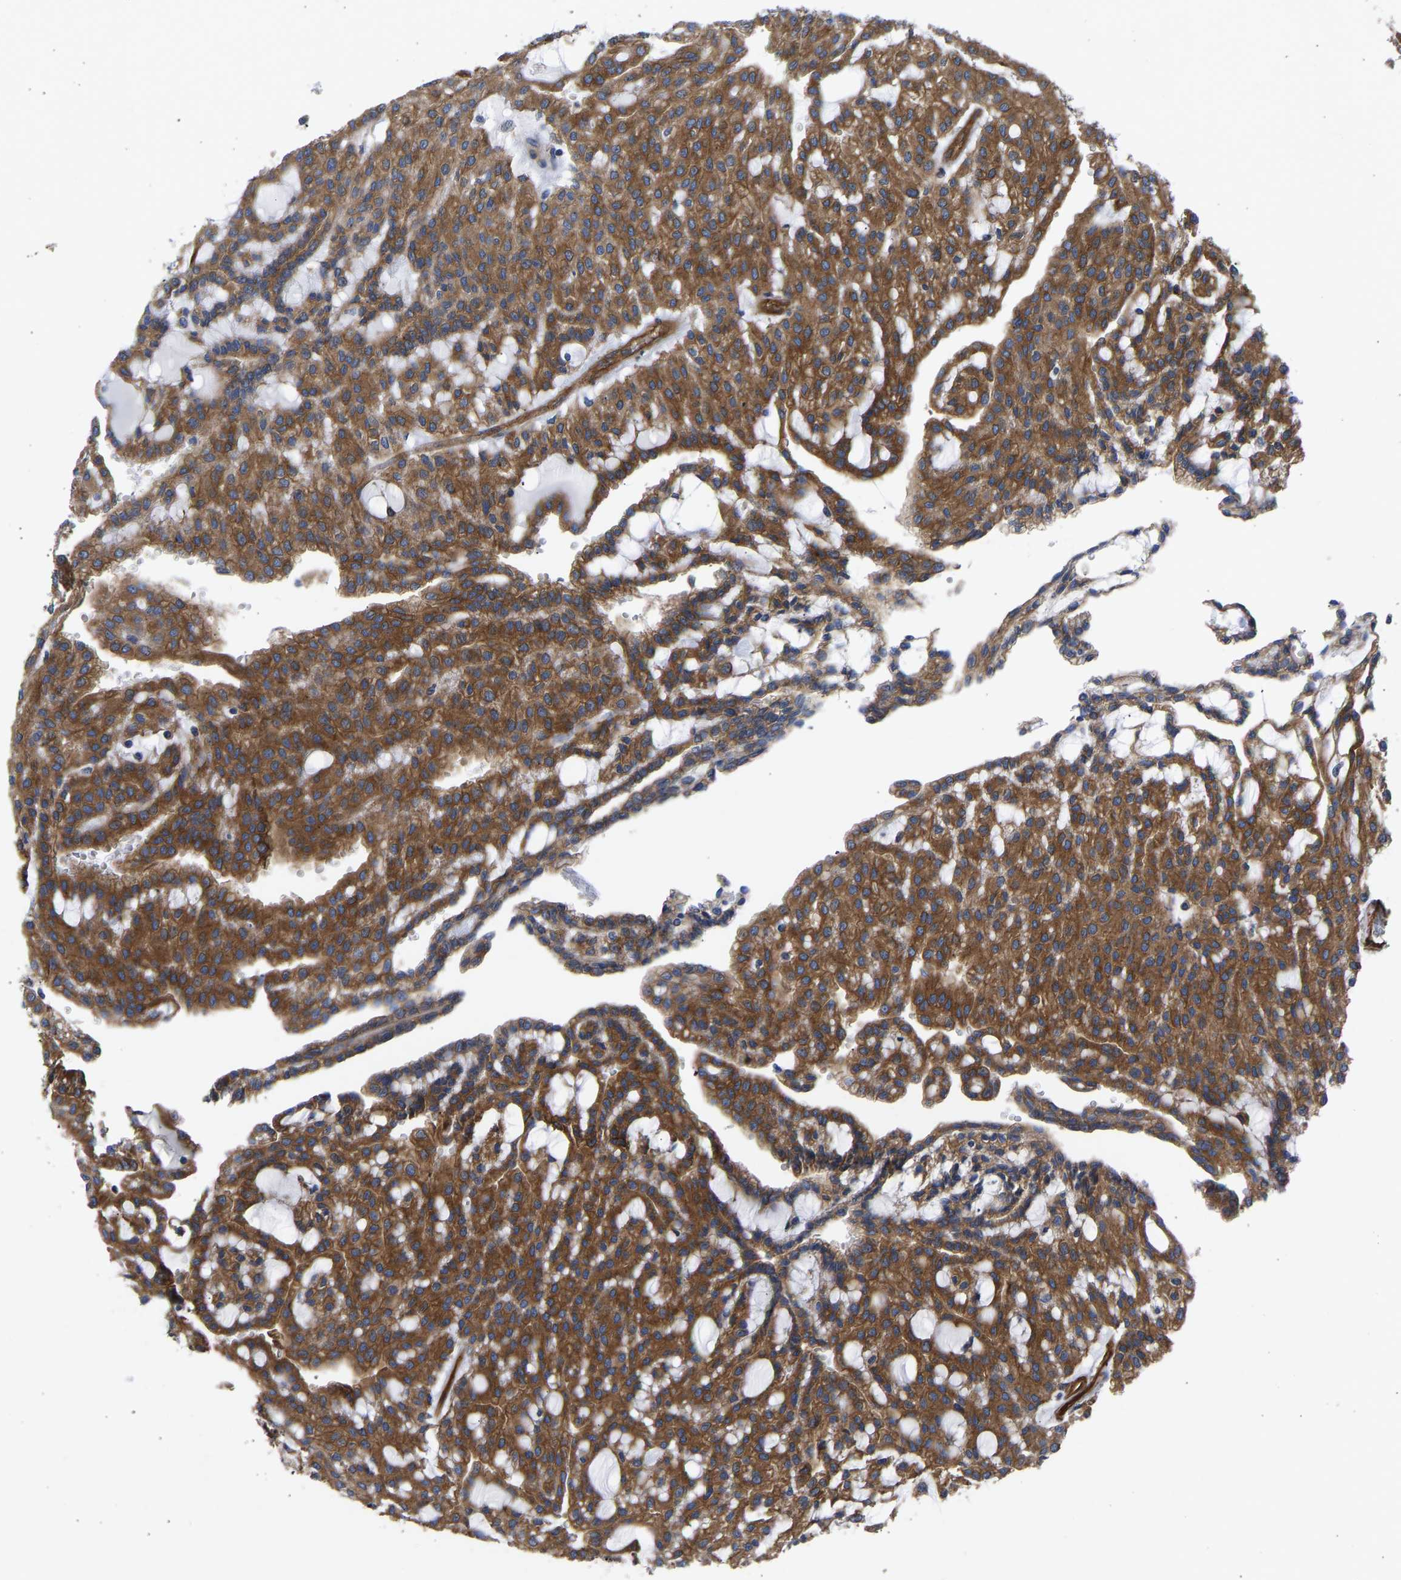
{"staining": {"intensity": "strong", "quantity": ">75%", "location": "cytoplasmic/membranous"}, "tissue": "renal cancer", "cell_type": "Tumor cells", "image_type": "cancer", "snomed": [{"axis": "morphology", "description": "Adenocarcinoma, NOS"}, {"axis": "topography", "description": "Kidney"}], "caption": "The micrograph demonstrates a brown stain indicating the presence of a protein in the cytoplasmic/membranous of tumor cells in renal adenocarcinoma.", "gene": "MYO1C", "patient": {"sex": "male", "age": 63}}